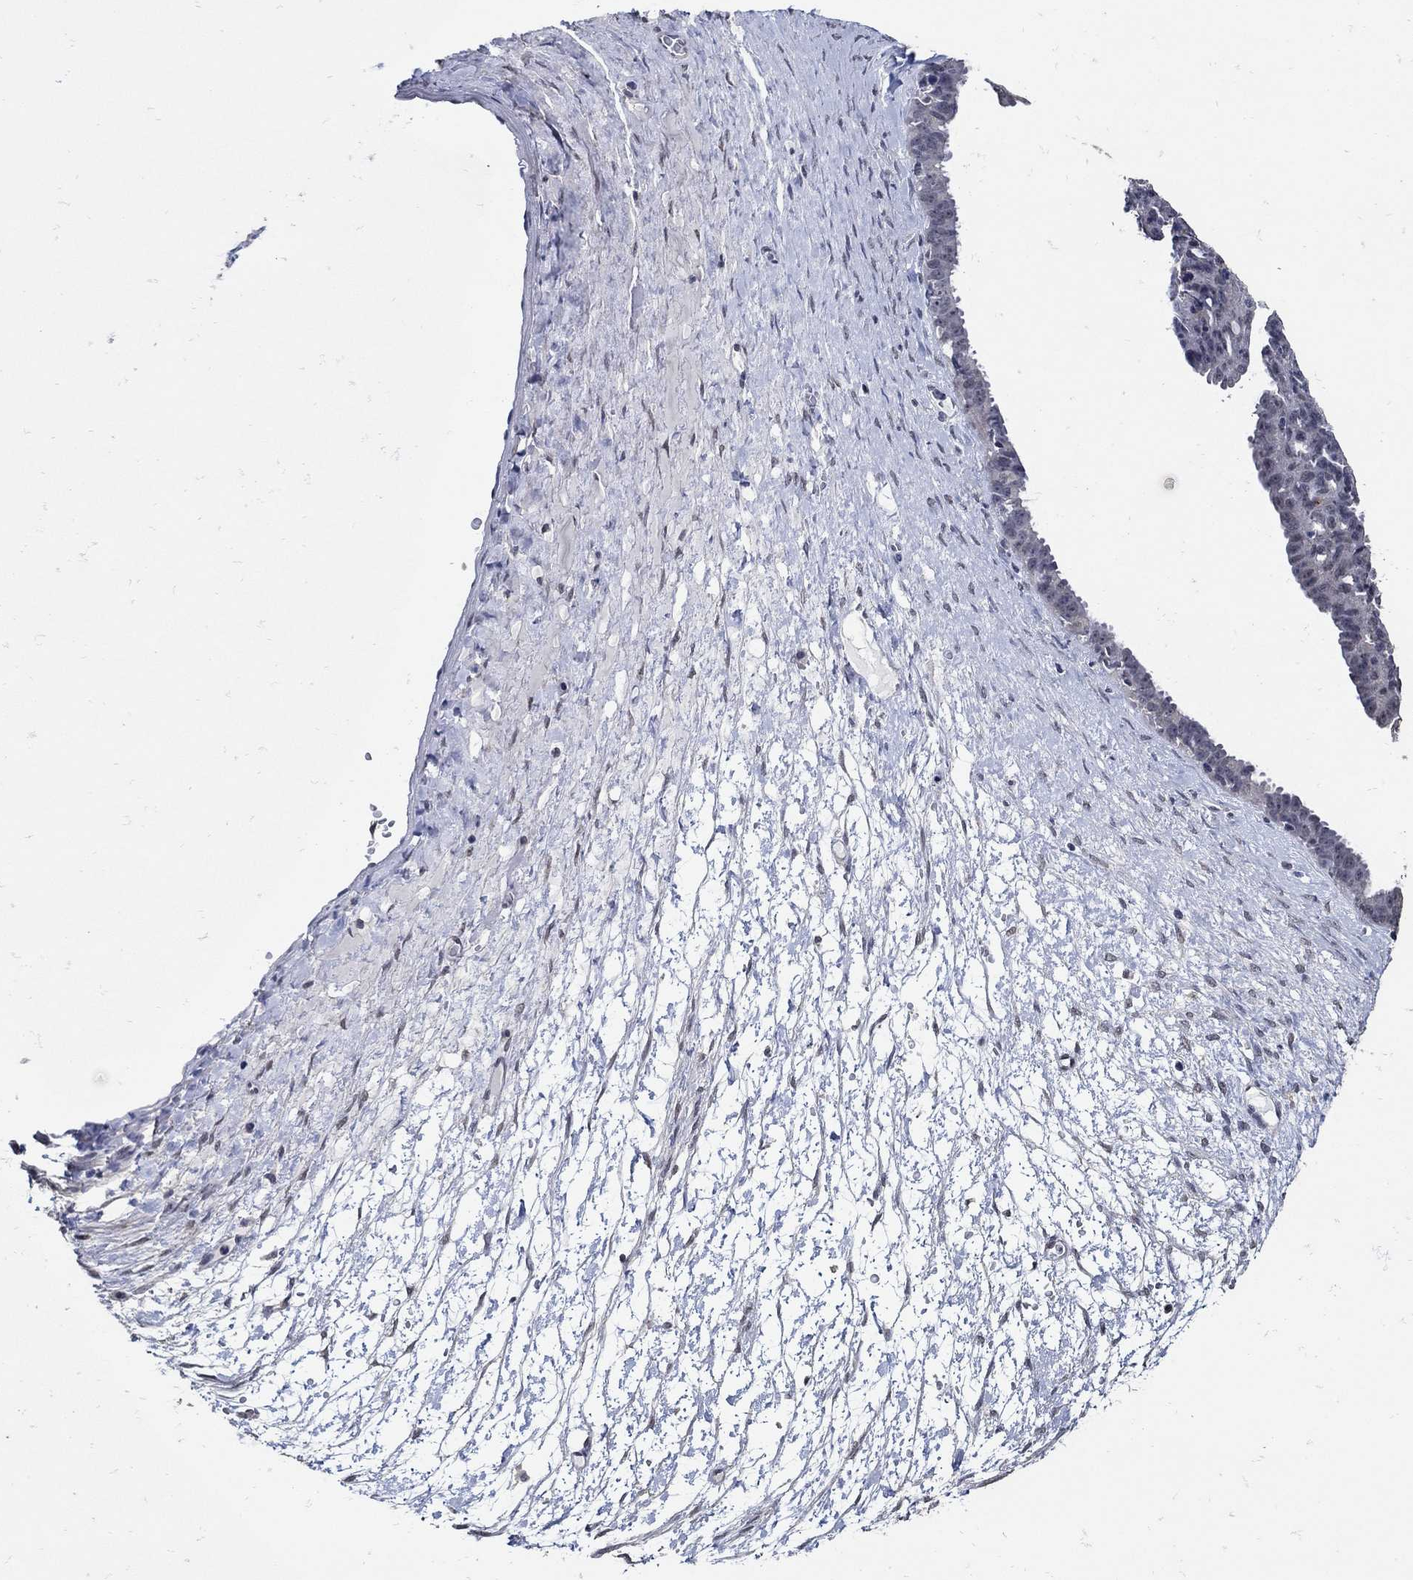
{"staining": {"intensity": "negative", "quantity": "none", "location": "none"}, "tissue": "ovarian cancer", "cell_type": "Tumor cells", "image_type": "cancer", "snomed": [{"axis": "morphology", "description": "Cystadenocarcinoma, serous, NOS"}, {"axis": "topography", "description": "Ovary"}], "caption": "High magnification brightfield microscopy of ovarian cancer stained with DAB (3,3'-diaminobenzidine) (brown) and counterstained with hematoxylin (blue): tumor cells show no significant staining.", "gene": "KCNN3", "patient": {"sex": "female", "age": 71}}